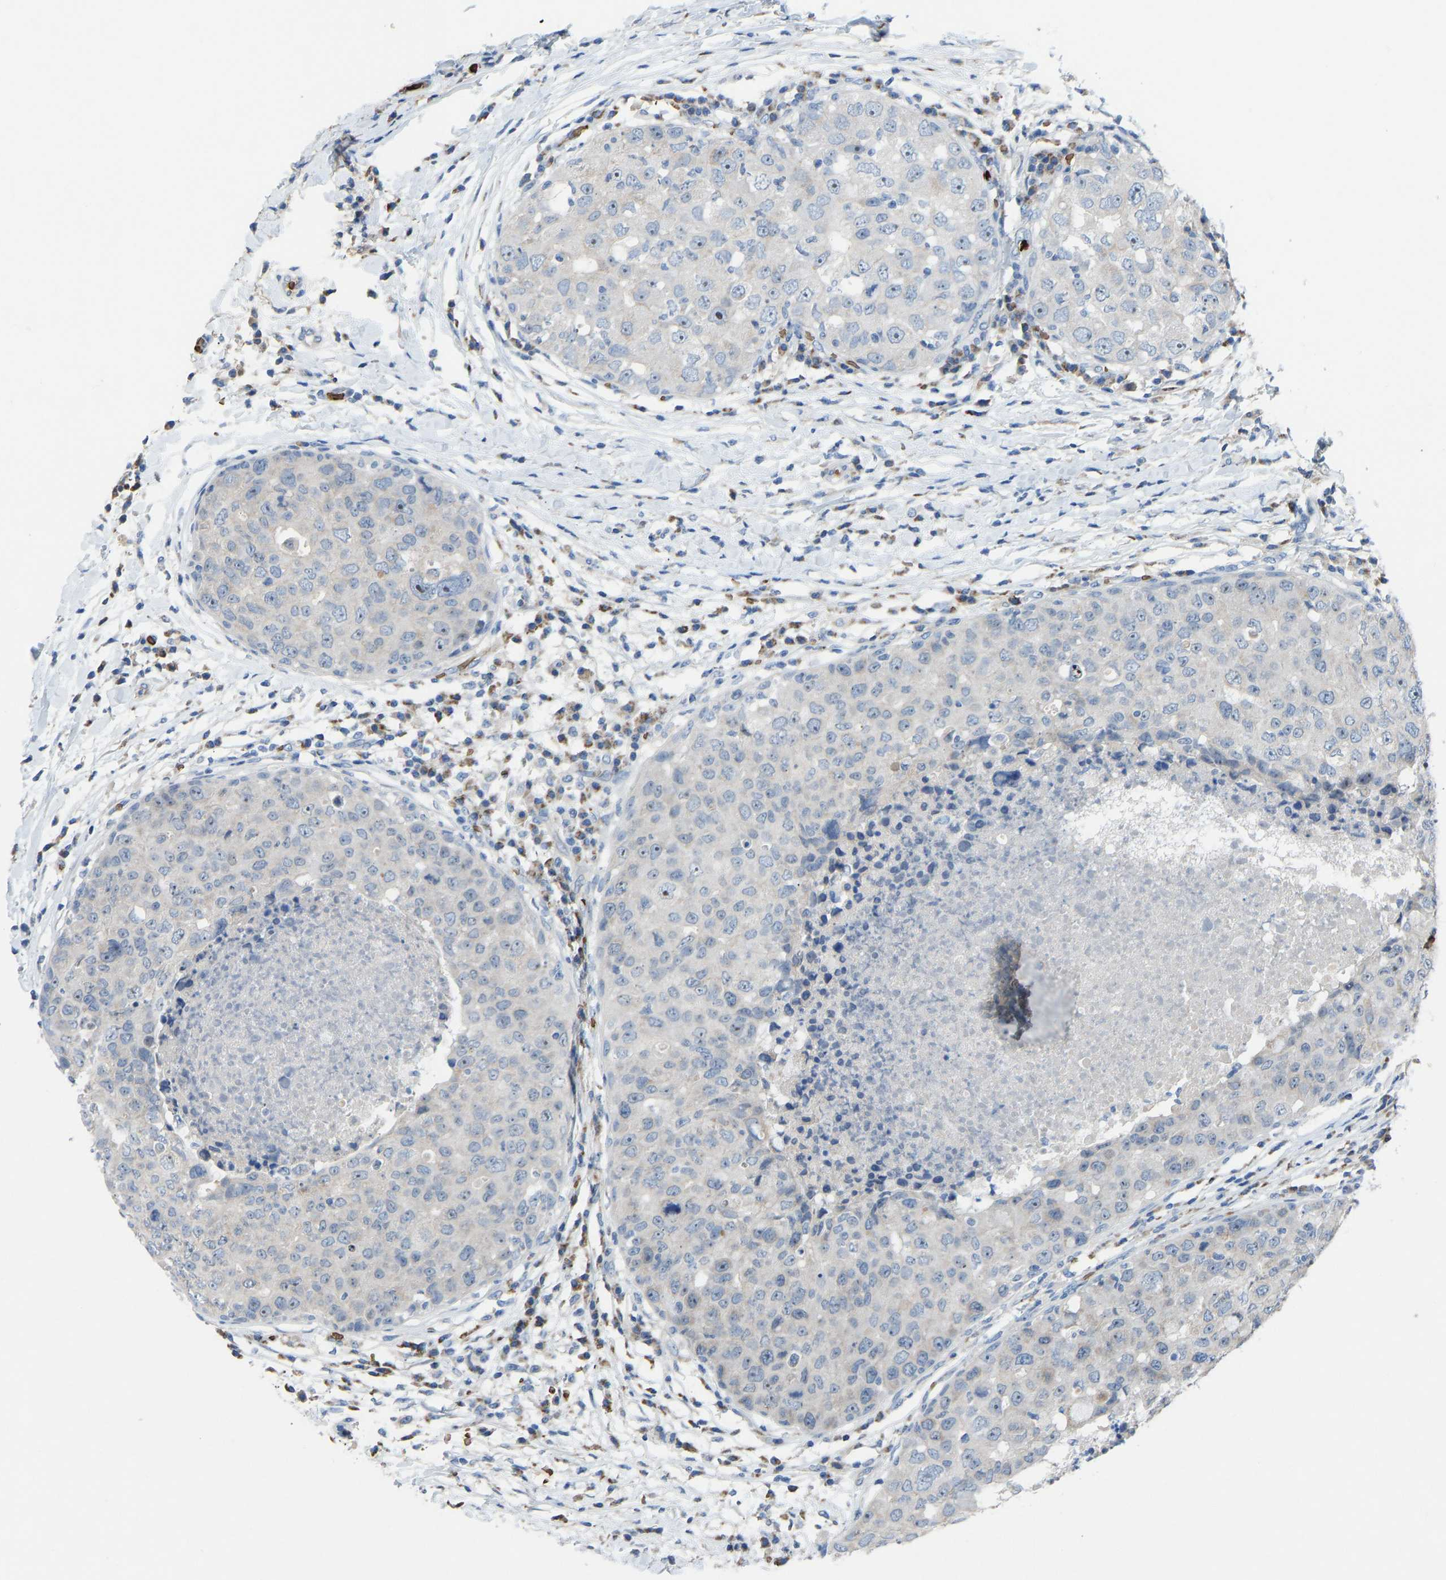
{"staining": {"intensity": "negative", "quantity": "none", "location": "none"}, "tissue": "breast cancer", "cell_type": "Tumor cells", "image_type": "cancer", "snomed": [{"axis": "morphology", "description": "Duct carcinoma"}, {"axis": "topography", "description": "Breast"}], "caption": "Tumor cells are negative for brown protein staining in breast cancer (intraductal carcinoma).", "gene": "PIGS", "patient": {"sex": "female", "age": 27}}